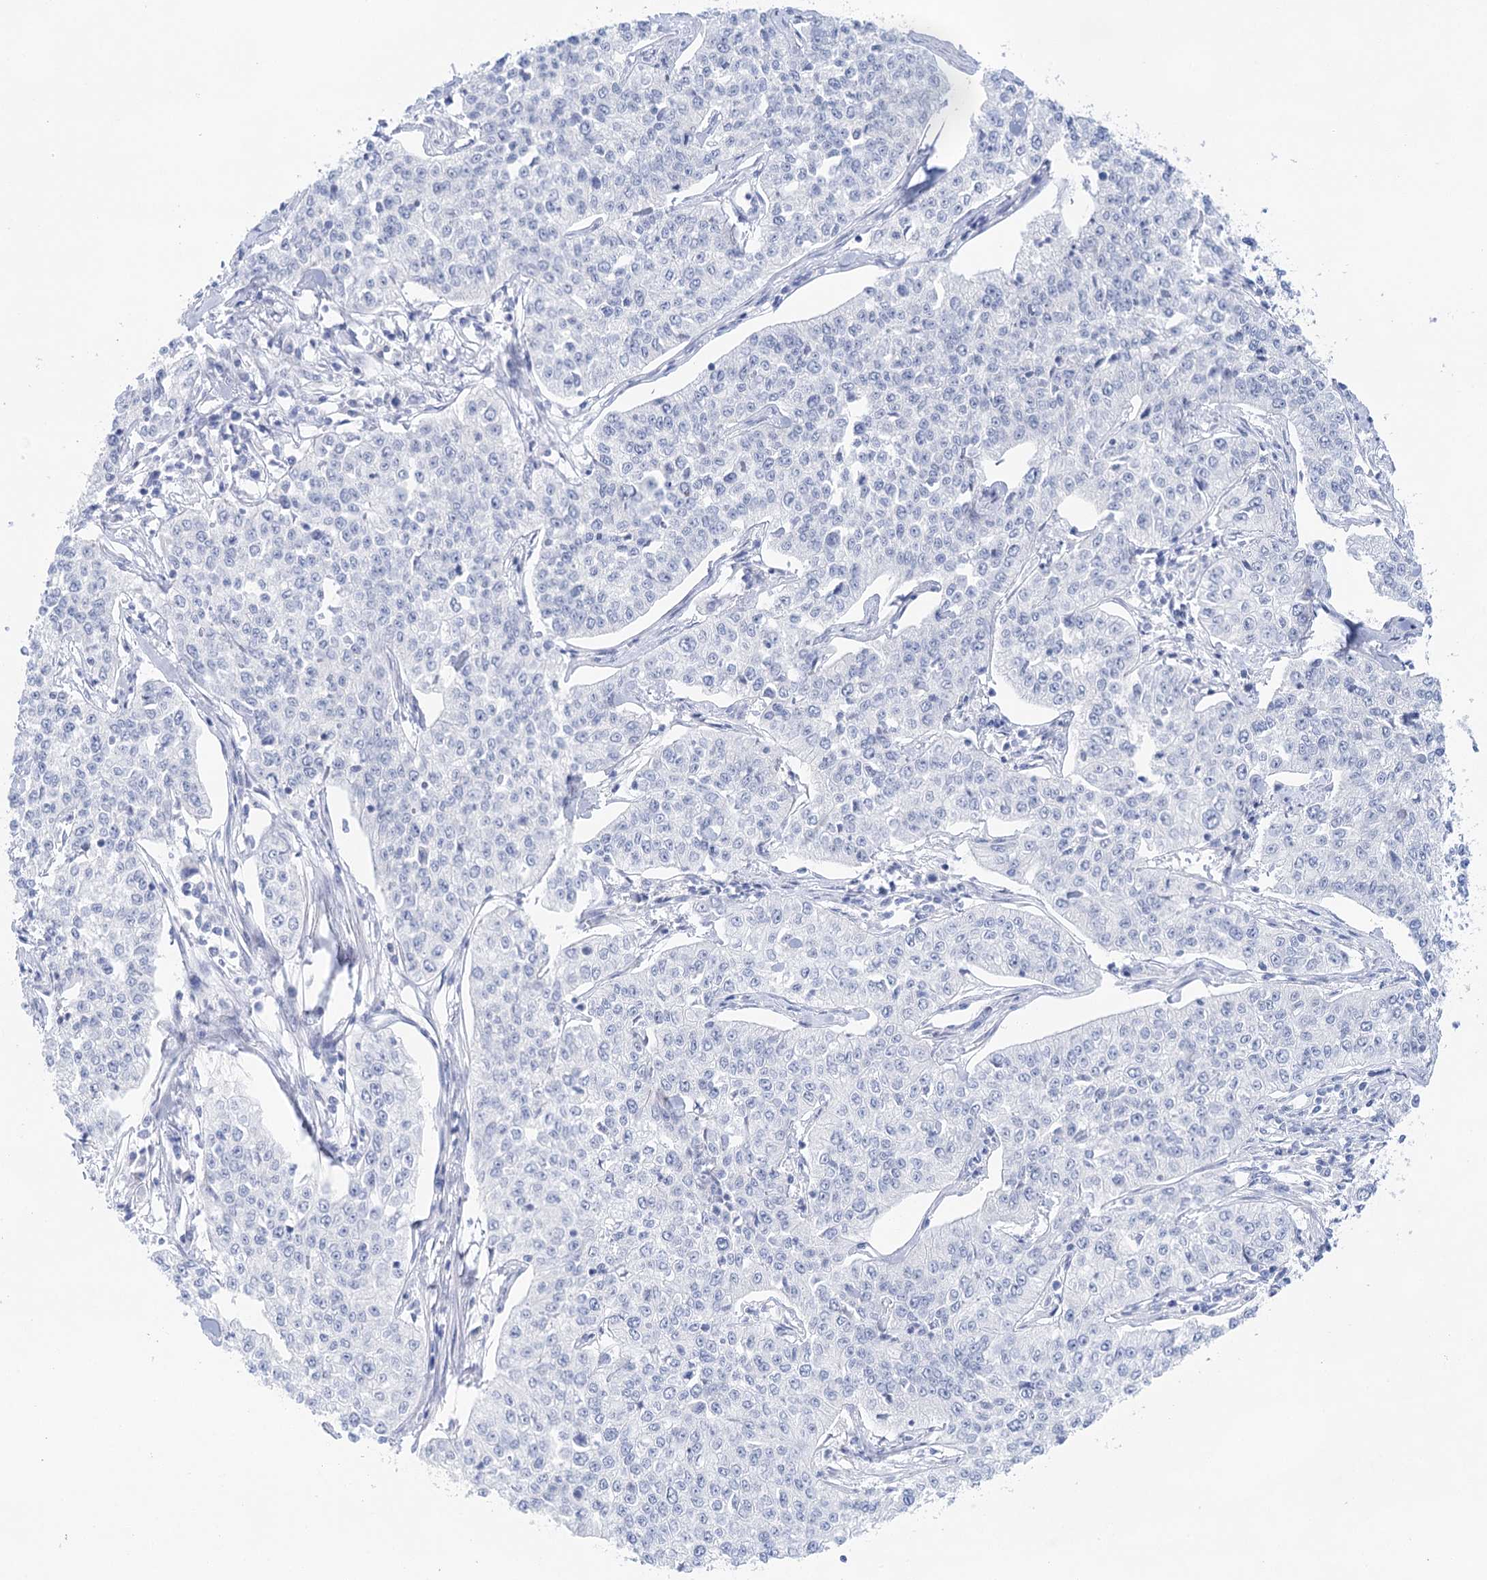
{"staining": {"intensity": "negative", "quantity": "none", "location": "none"}, "tissue": "cervical cancer", "cell_type": "Tumor cells", "image_type": "cancer", "snomed": [{"axis": "morphology", "description": "Squamous cell carcinoma, NOS"}, {"axis": "topography", "description": "Cervix"}], "caption": "High magnification brightfield microscopy of cervical cancer stained with DAB (3,3'-diaminobenzidine) (brown) and counterstained with hematoxylin (blue): tumor cells show no significant staining.", "gene": "LALBA", "patient": {"sex": "female", "age": 35}}